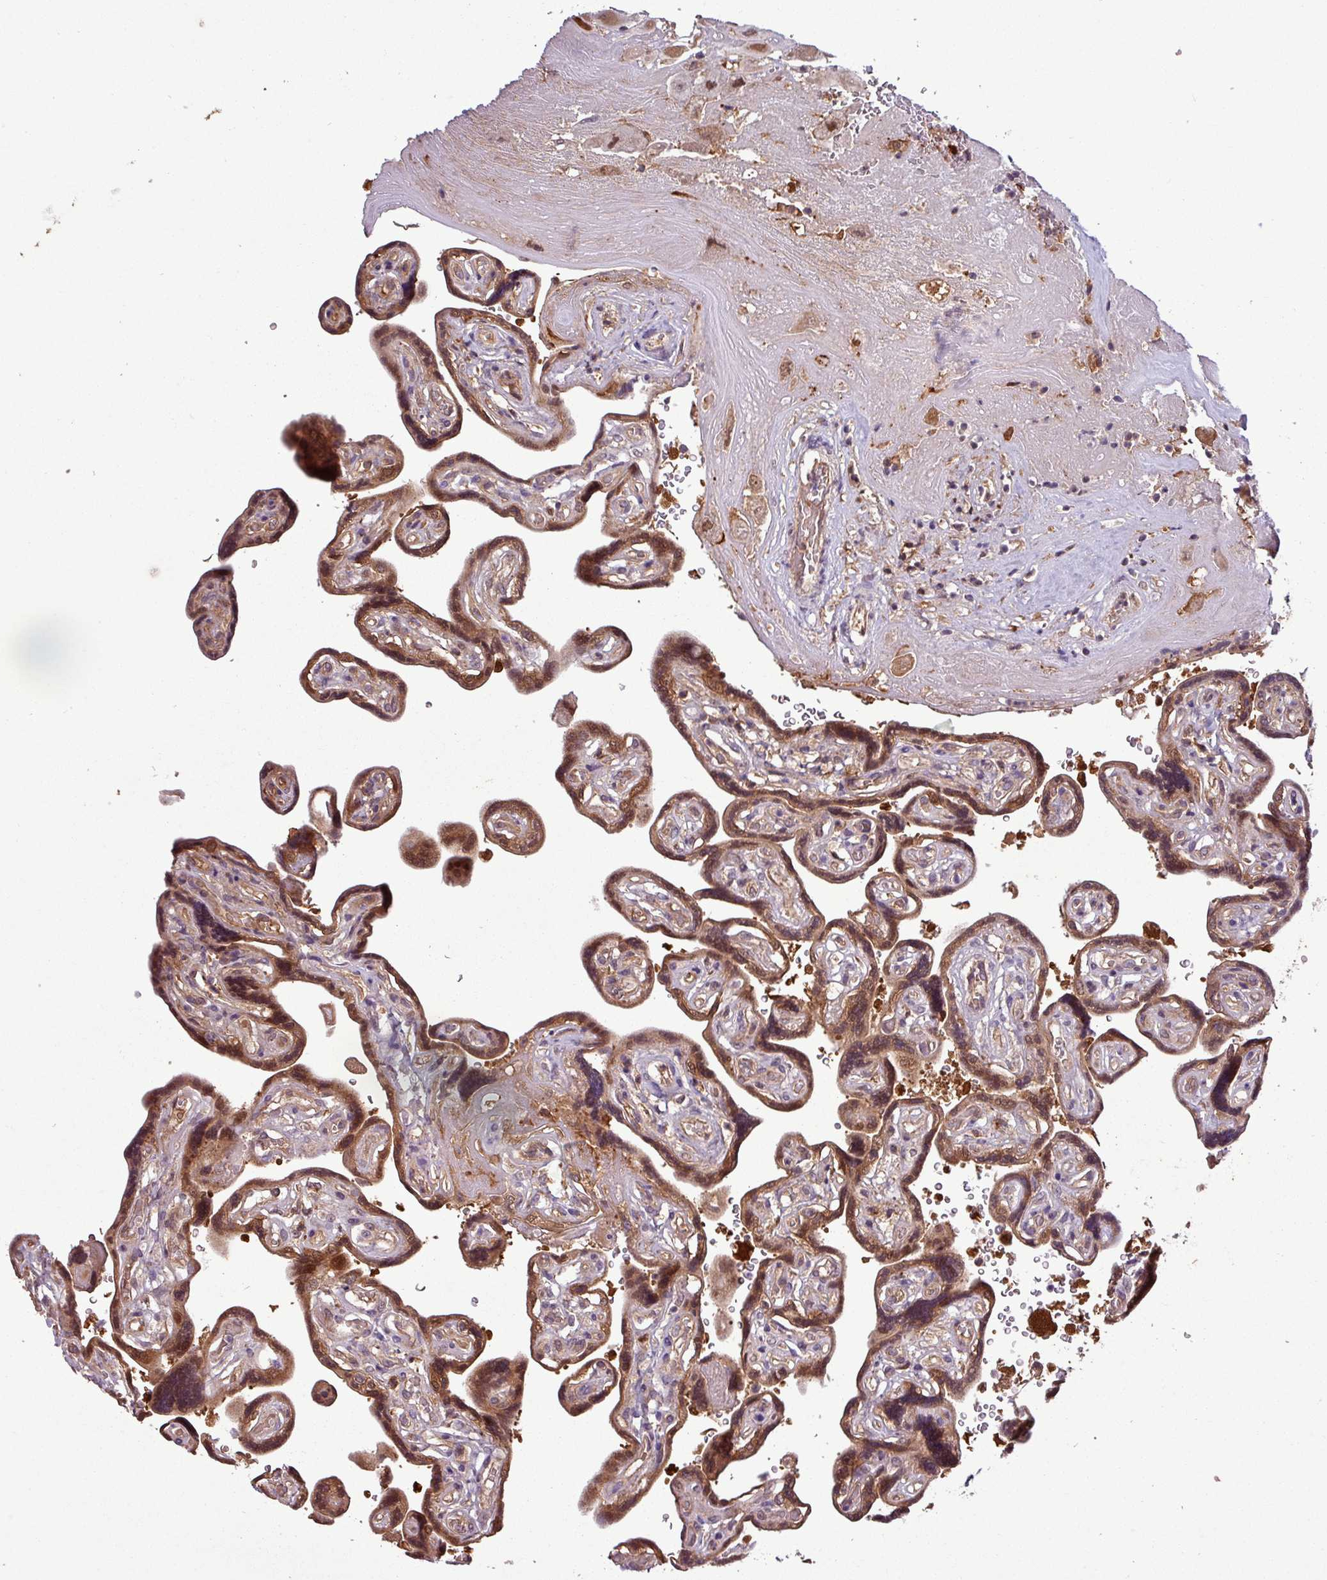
{"staining": {"intensity": "moderate", "quantity": ">75%", "location": "cytoplasmic/membranous,nuclear"}, "tissue": "placenta", "cell_type": "Decidual cells", "image_type": "normal", "snomed": [{"axis": "morphology", "description": "Normal tissue, NOS"}, {"axis": "topography", "description": "Placenta"}], "caption": "DAB immunohistochemical staining of benign human placenta exhibits moderate cytoplasmic/membranous,nuclear protein expression in about >75% of decidual cells.", "gene": "SIRPB2", "patient": {"sex": "female", "age": 32}}